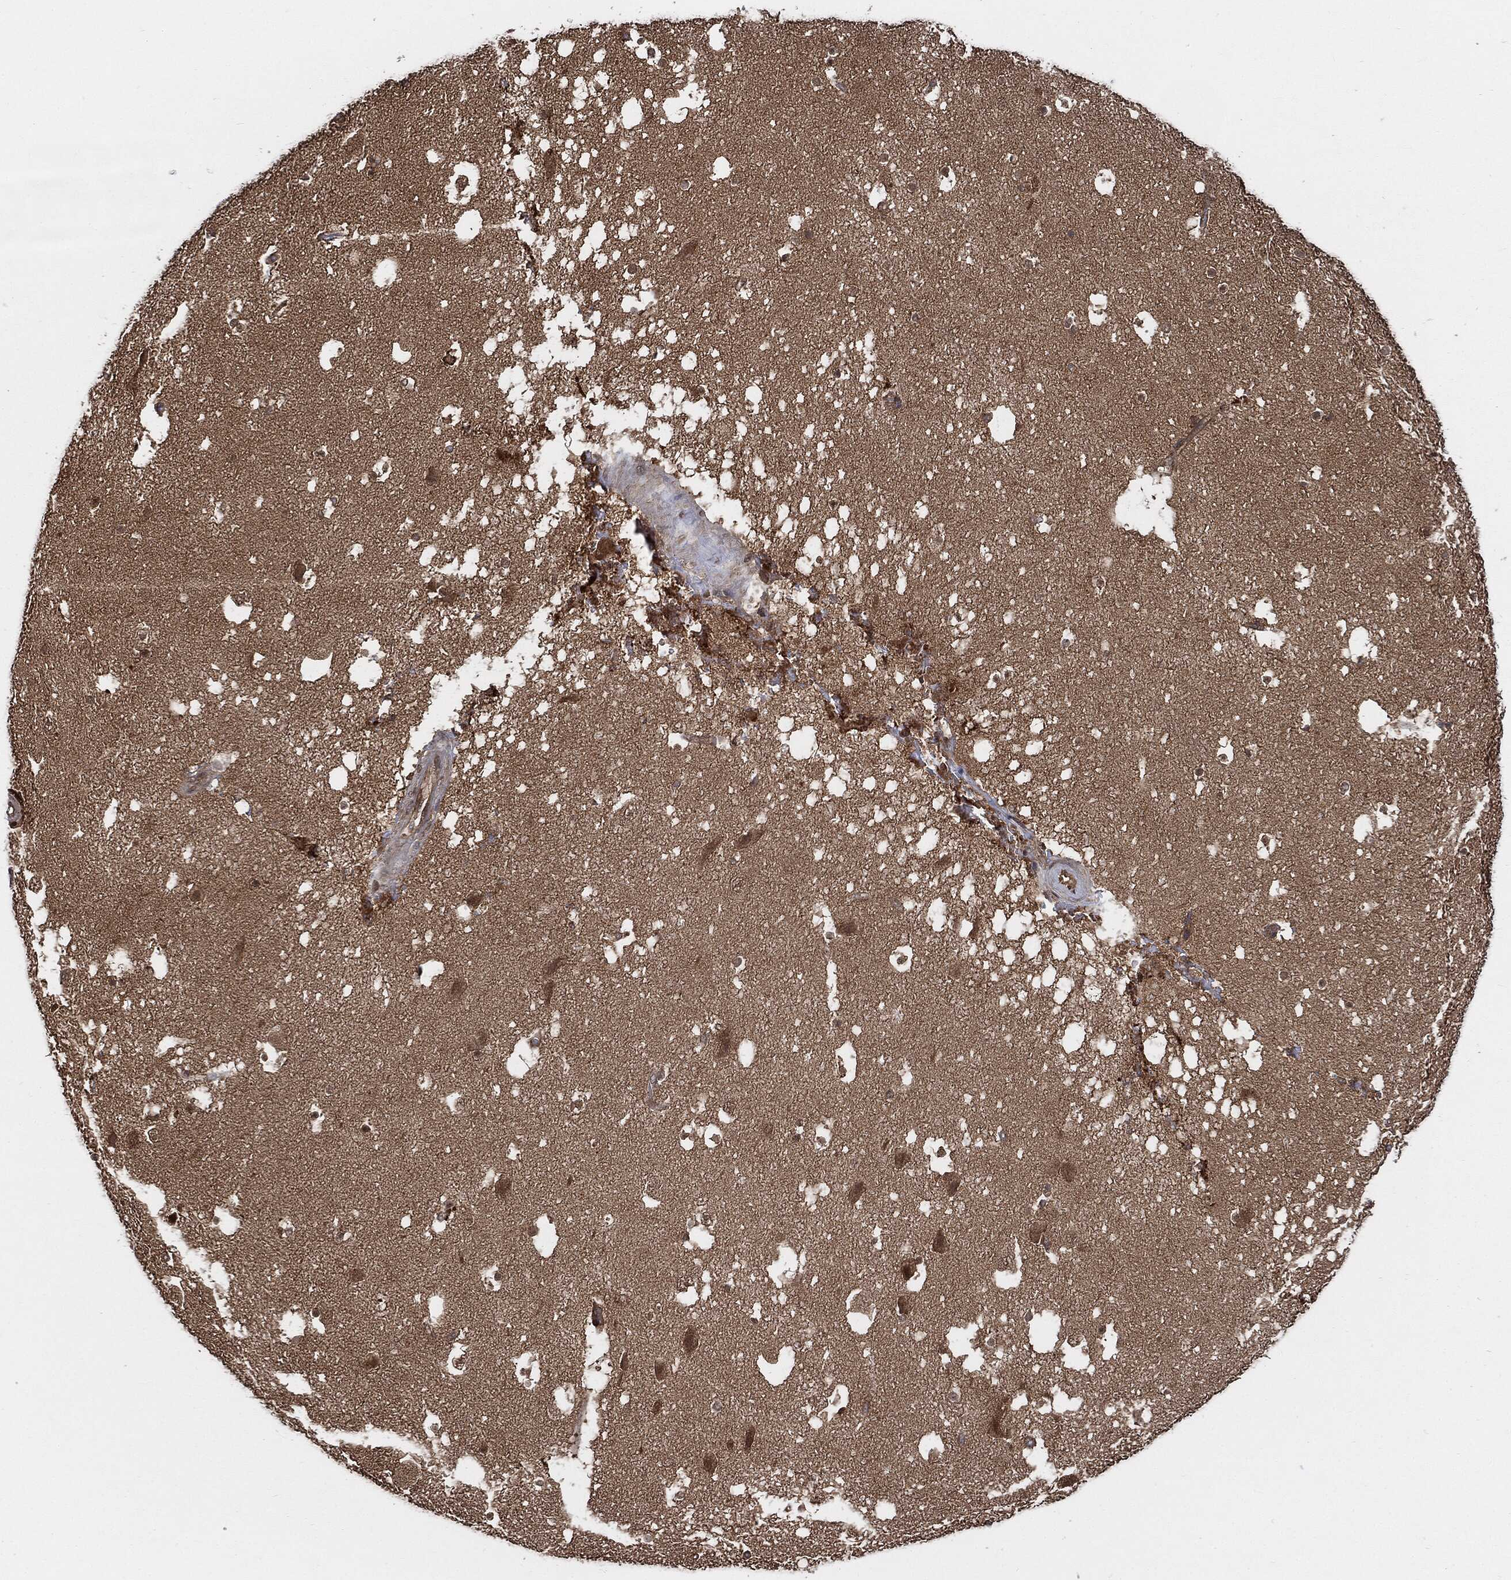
{"staining": {"intensity": "moderate", "quantity": "<25%", "location": "cytoplasmic/membranous,nuclear"}, "tissue": "hippocampus", "cell_type": "Glial cells", "image_type": "normal", "snomed": [{"axis": "morphology", "description": "Normal tissue, NOS"}, {"axis": "topography", "description": "Hippocampus"}], "caption": "Immunohistochemistry of normal hippocampus demonstrates low levels of moderate cytoplasmic/membranous,nuclear staining in about <25% of glial cells.", "gene": "CUTA", "patient": {"sex": "male", "age": 51}}